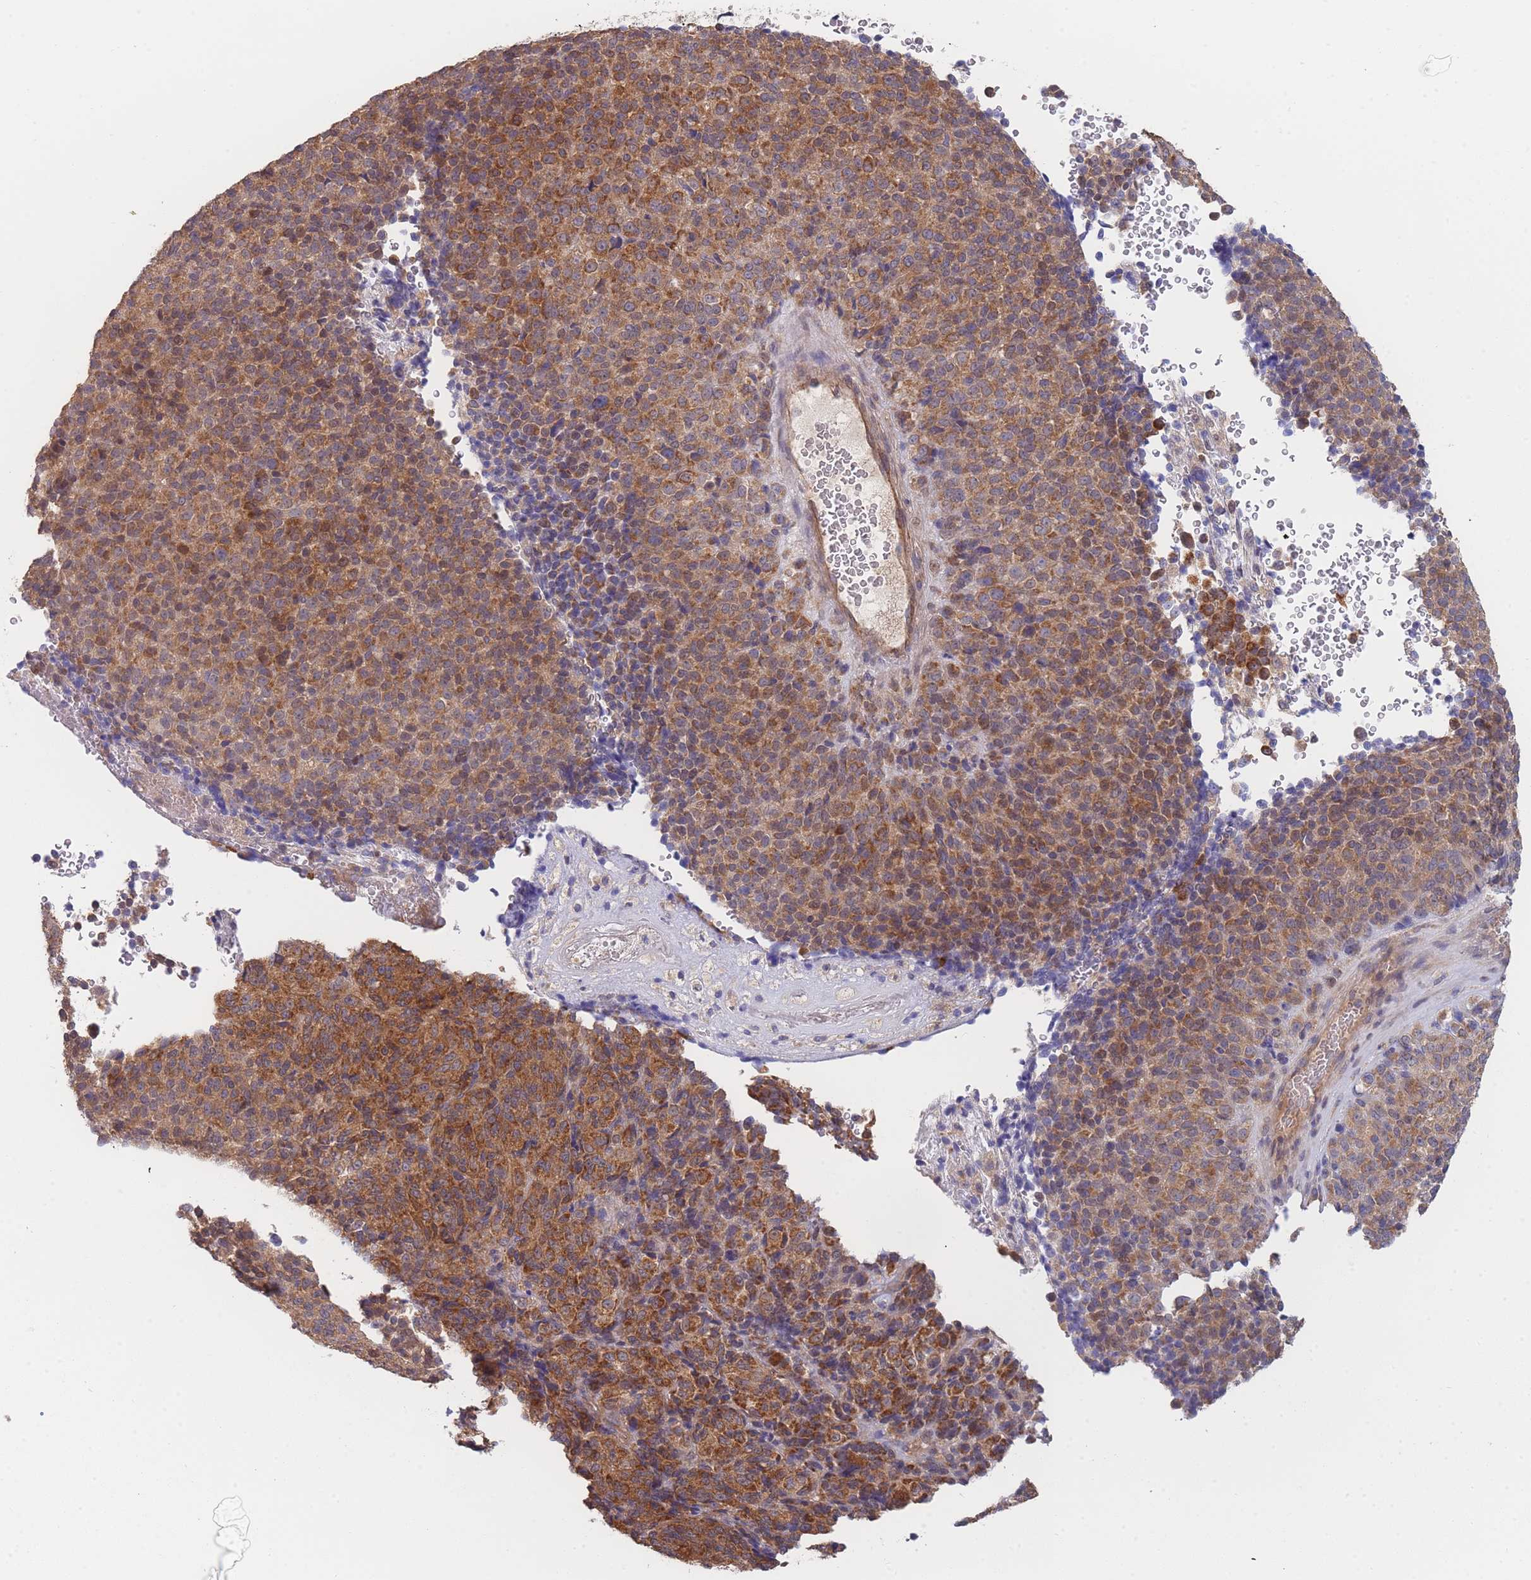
{"staining": {"intensity": "moderate", "quantity": ">75%", "location": "cytoplasmic/membranous"}, "tissue": "melanoma", "cell_type": "Tumor cells", "image_type": "cancer", "snomed": [{"axis": "morphology", "description": "Malignant melanoma, Metastatic site"}, {"axis": "topography", "description": "Brain"}], "caption": "IHC image of malignant melanoma (metastatic site) stained for a protein (brown), which shows medium levels of moderate cytoplasmic/membranous positivity in about >75% of tumor cells.", "gene": "MRPS18B", "patient": {"sex": "female", "age": 56}}